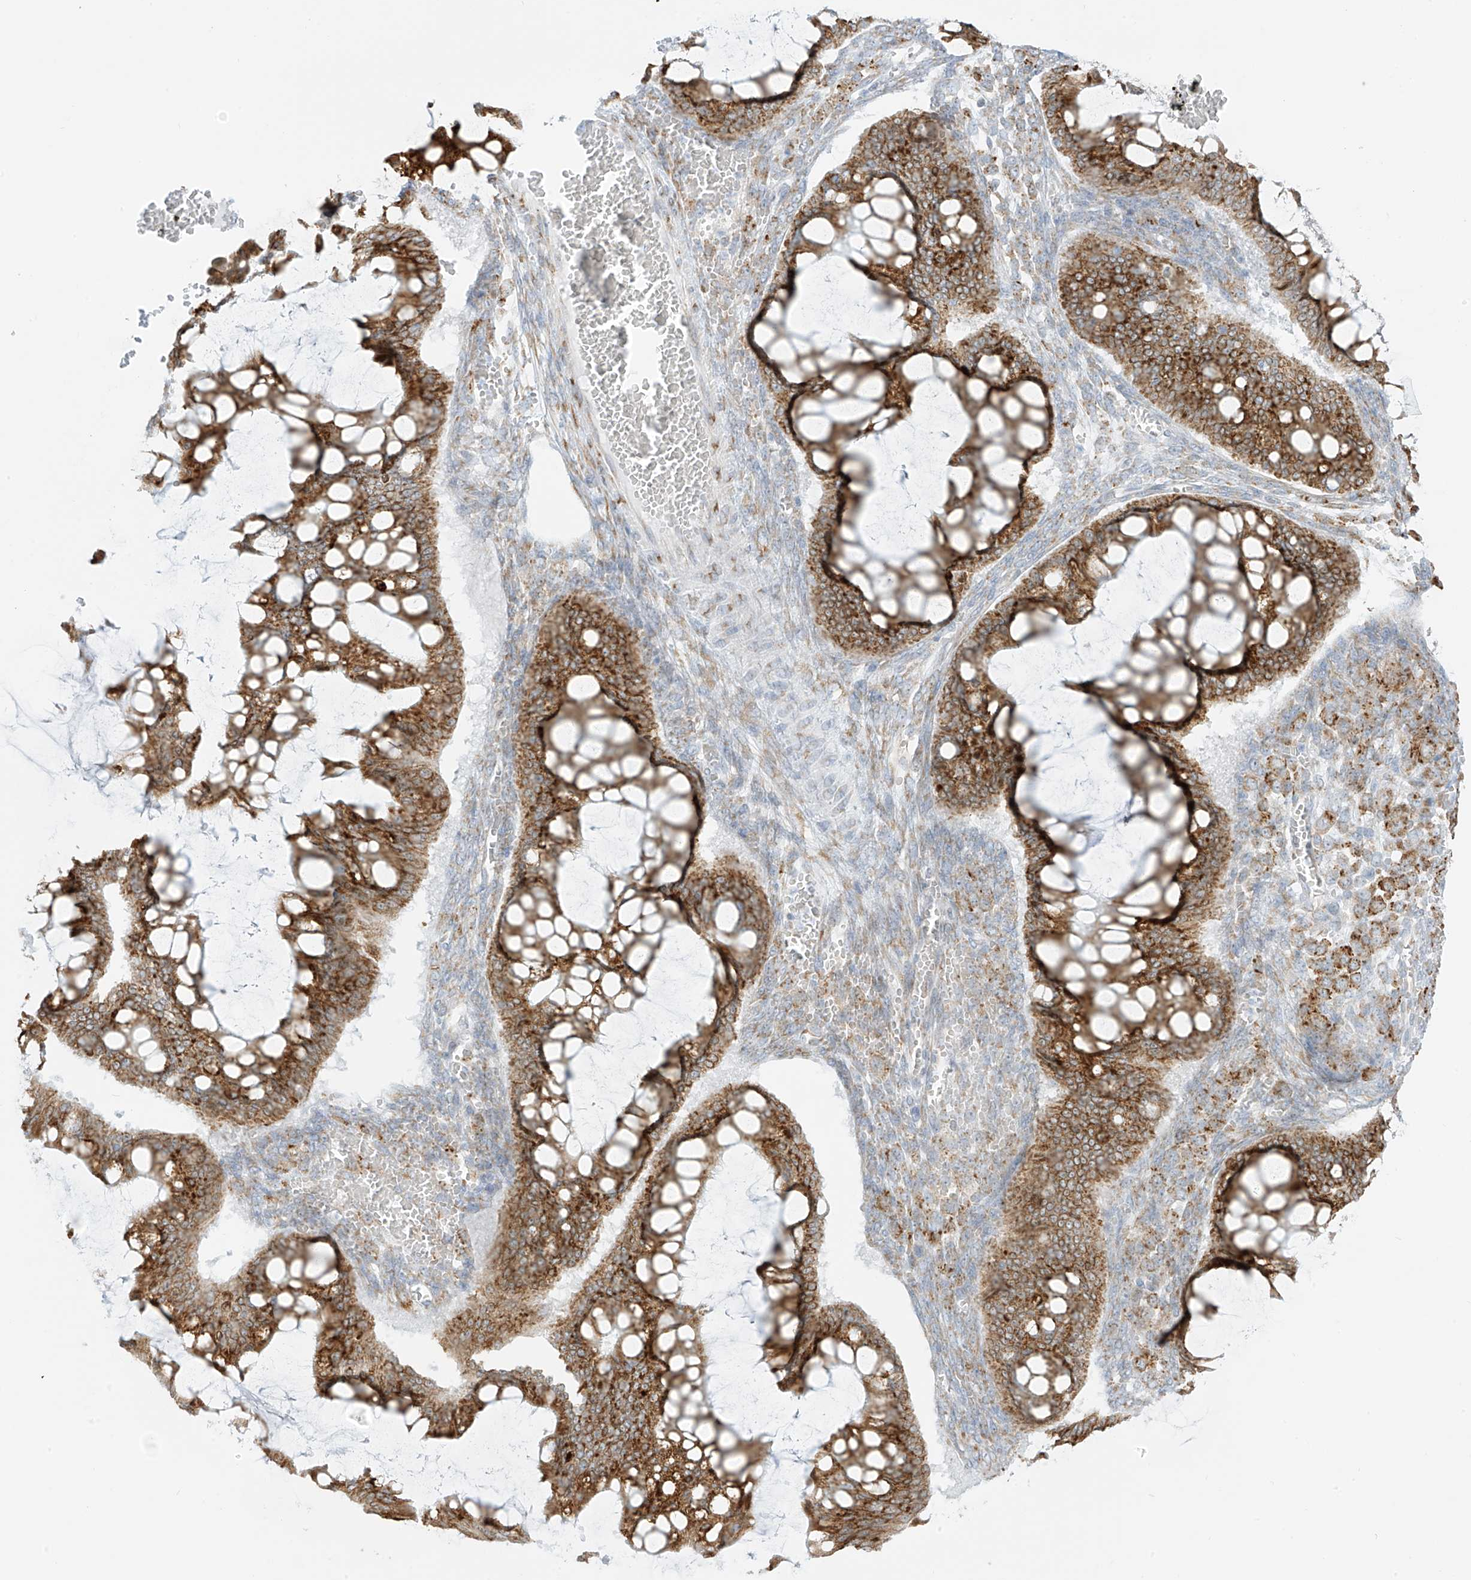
{"staining": {"intensity": "strong", "quantity": ">75%", "location": "cytoplasmic/membranous"}, "tissue": "ovarian cancer", "cell_type": "Tumor cells", "image_type": "cancer", "snomed": [{"axis": "morphology", "description": "Cystadenocarcinoma, mucinous, NOS"}, {"axis": "topography", "description": "Ovary"}], "caption": "DAB (3,3'-diaminobenzidine) immunohistochemical staining of human mucinous cystadenocarcinoma (ovarian) displays strong cytoplasmic/membranous protein positivity in approximately >75% of tumor cells.", "gene": "LRRC59", "patient": {"sex": "female", "age": 73}}